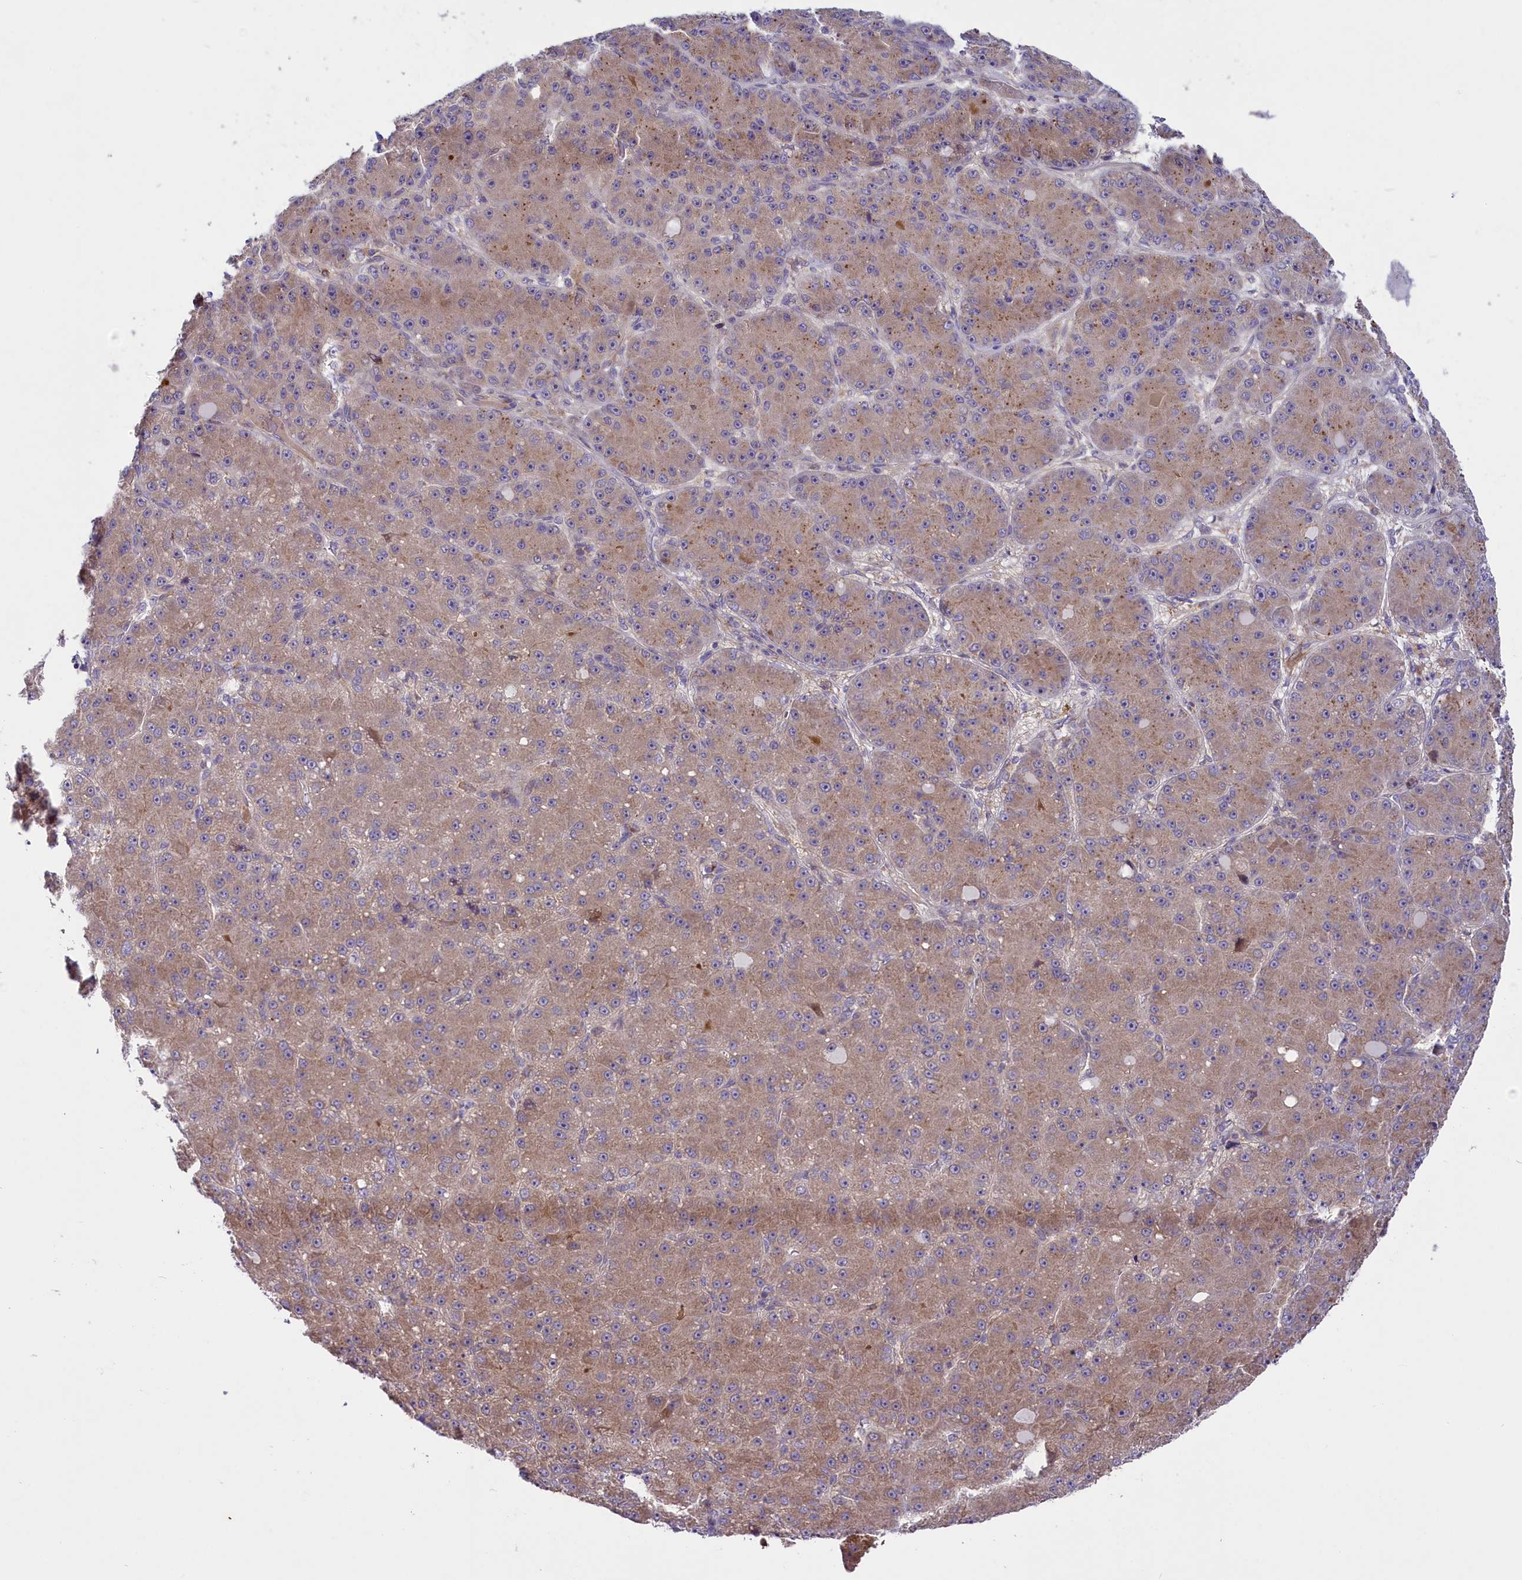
{"staining": {"intensity": "weak", "quantity": ">75%", "location": "cytoplasmic/membranous"}, "tissue": "liver cancer", "cell_type": "Tumor cells", "image_type": "cancer", "snomed": [{"axis": "morphology", "description": "Carcinoma, Hepatocellular, NOS"}, {"axis": "topography", "description": "Liver"}], "caption": "Immunohistochemistry (IHC) (DAB (3,3'-diaminobenzidine)) staining of human hepatocellular carcinoma (liver) exhibits weak cytoplasmic/membranous protein staining in approximately >75% of tumor cells.", "gene": "COG8", "patient": {"sex": "male", "age": 67}}